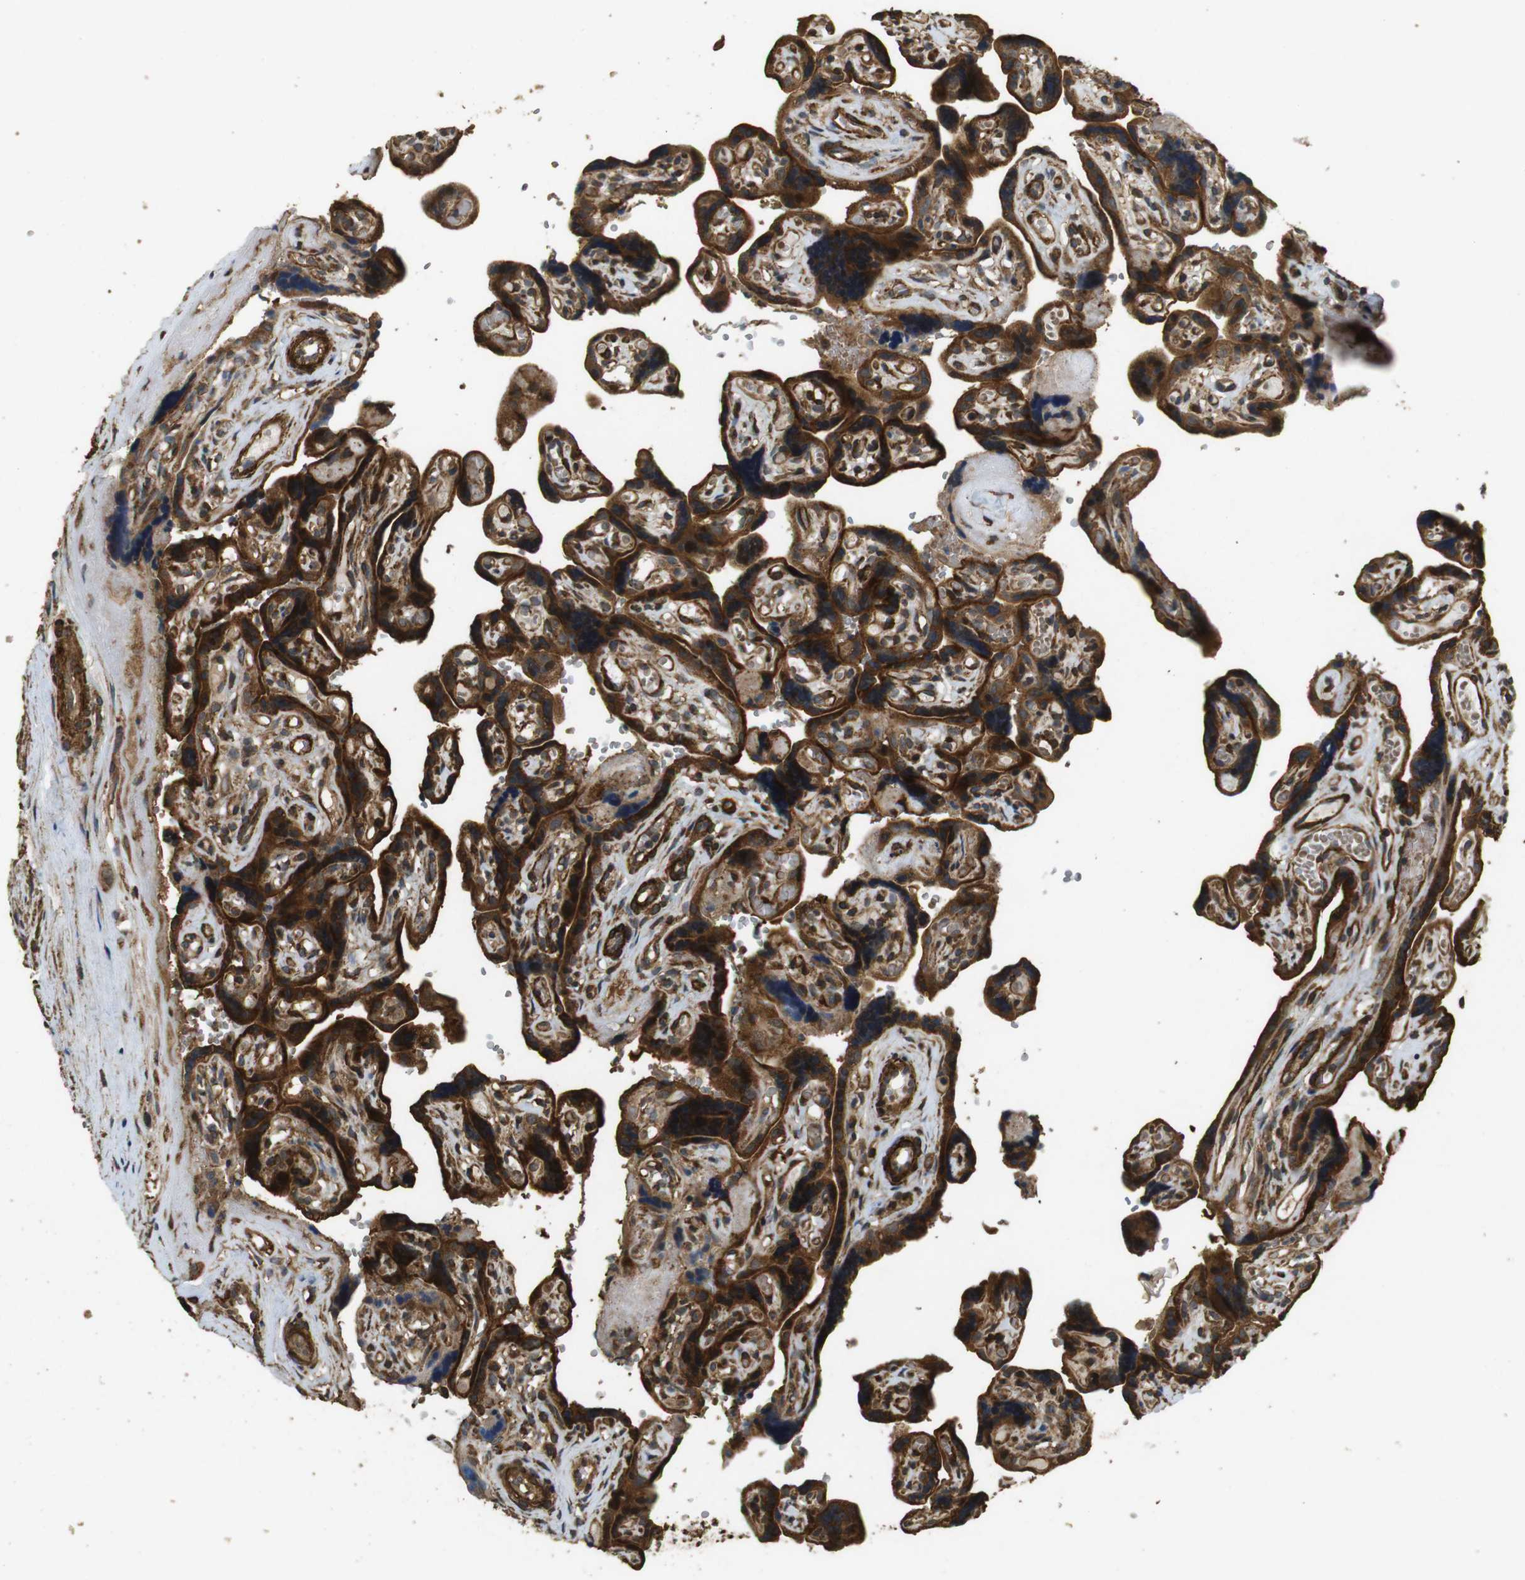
{"staining": {"intensity": "moderate", "quantity": ">75%", "location": "cytoplasmic/membranous"}, "tissue": "placenta", "cell_type": "Decidual cells", "image_type": "normal", "snomed": [{"axis": "morphology", "description": "Normal tissue, NOS"}, {"axis": "topography", "description": "Placenta"}], "caption": "High-magnification brightfield microscopy of benign placenta stained with DAB (3,3'-diaminobenzidine) (brown) and counterstained with hematoxylin (blue). decidual cells exhibit moderate cytoplasmic/membranous staining is seen in approximately>75% of cells. The staining was performed using DAB, with brown indicating positive protein expression. Nuclei are stained blue with hematoxylin.", "gene": "BNIP3", "patient": {"sex": "female", "age": 30}}